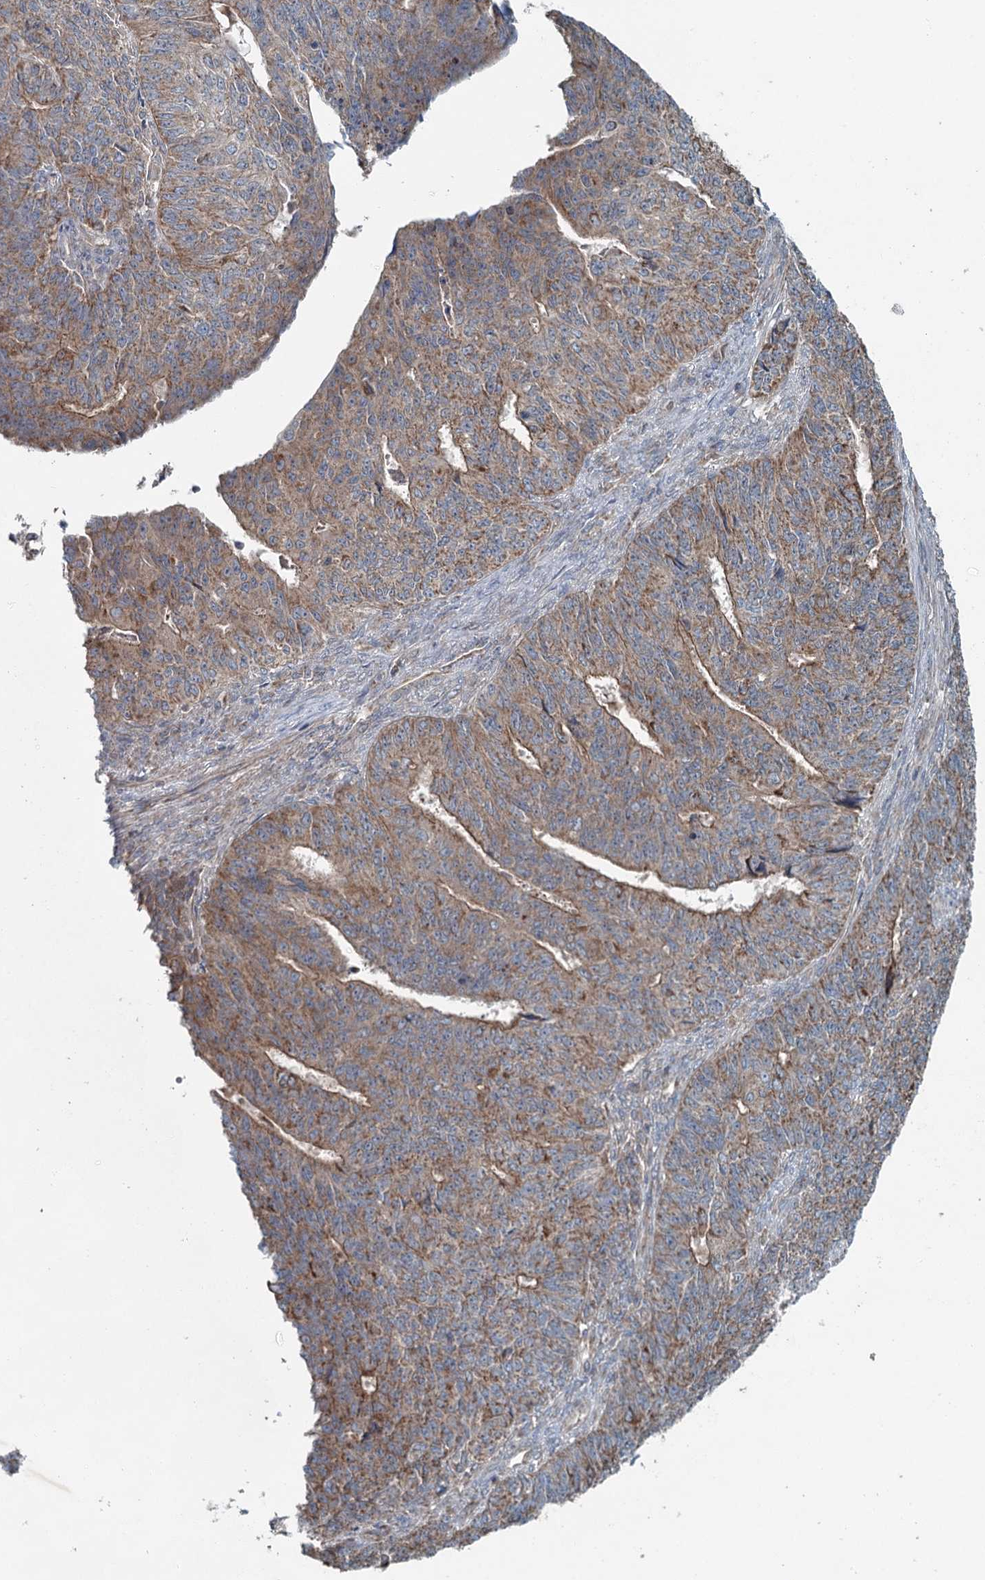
{"staining": {"intensity": "moderate", "quantity": ">75%", "location": "cytoplasmic/membranous"}, "tissue": "endometrial cancer", "cell_type": "Tumor cells", "image_type": "cancer", "snomed": [{"axis": "morphology", "description": "Adenocarcinoma, NOS"}, {"axis": "topography", "description": "Endometrium"}], "caption": "High-magnification brightfield microscopy of endometrial adenocarcinoma stained with DAB (3,3'-diaminobenzidine) (brown) and counterstained with hematoxylin (blue). tumor cells exhibit moderate cytoplasmic/membranous positivity is seen in approximately>75% of cells.", "gene": "CHCHD5", "patient": {"sex": "female", "age": 32}}